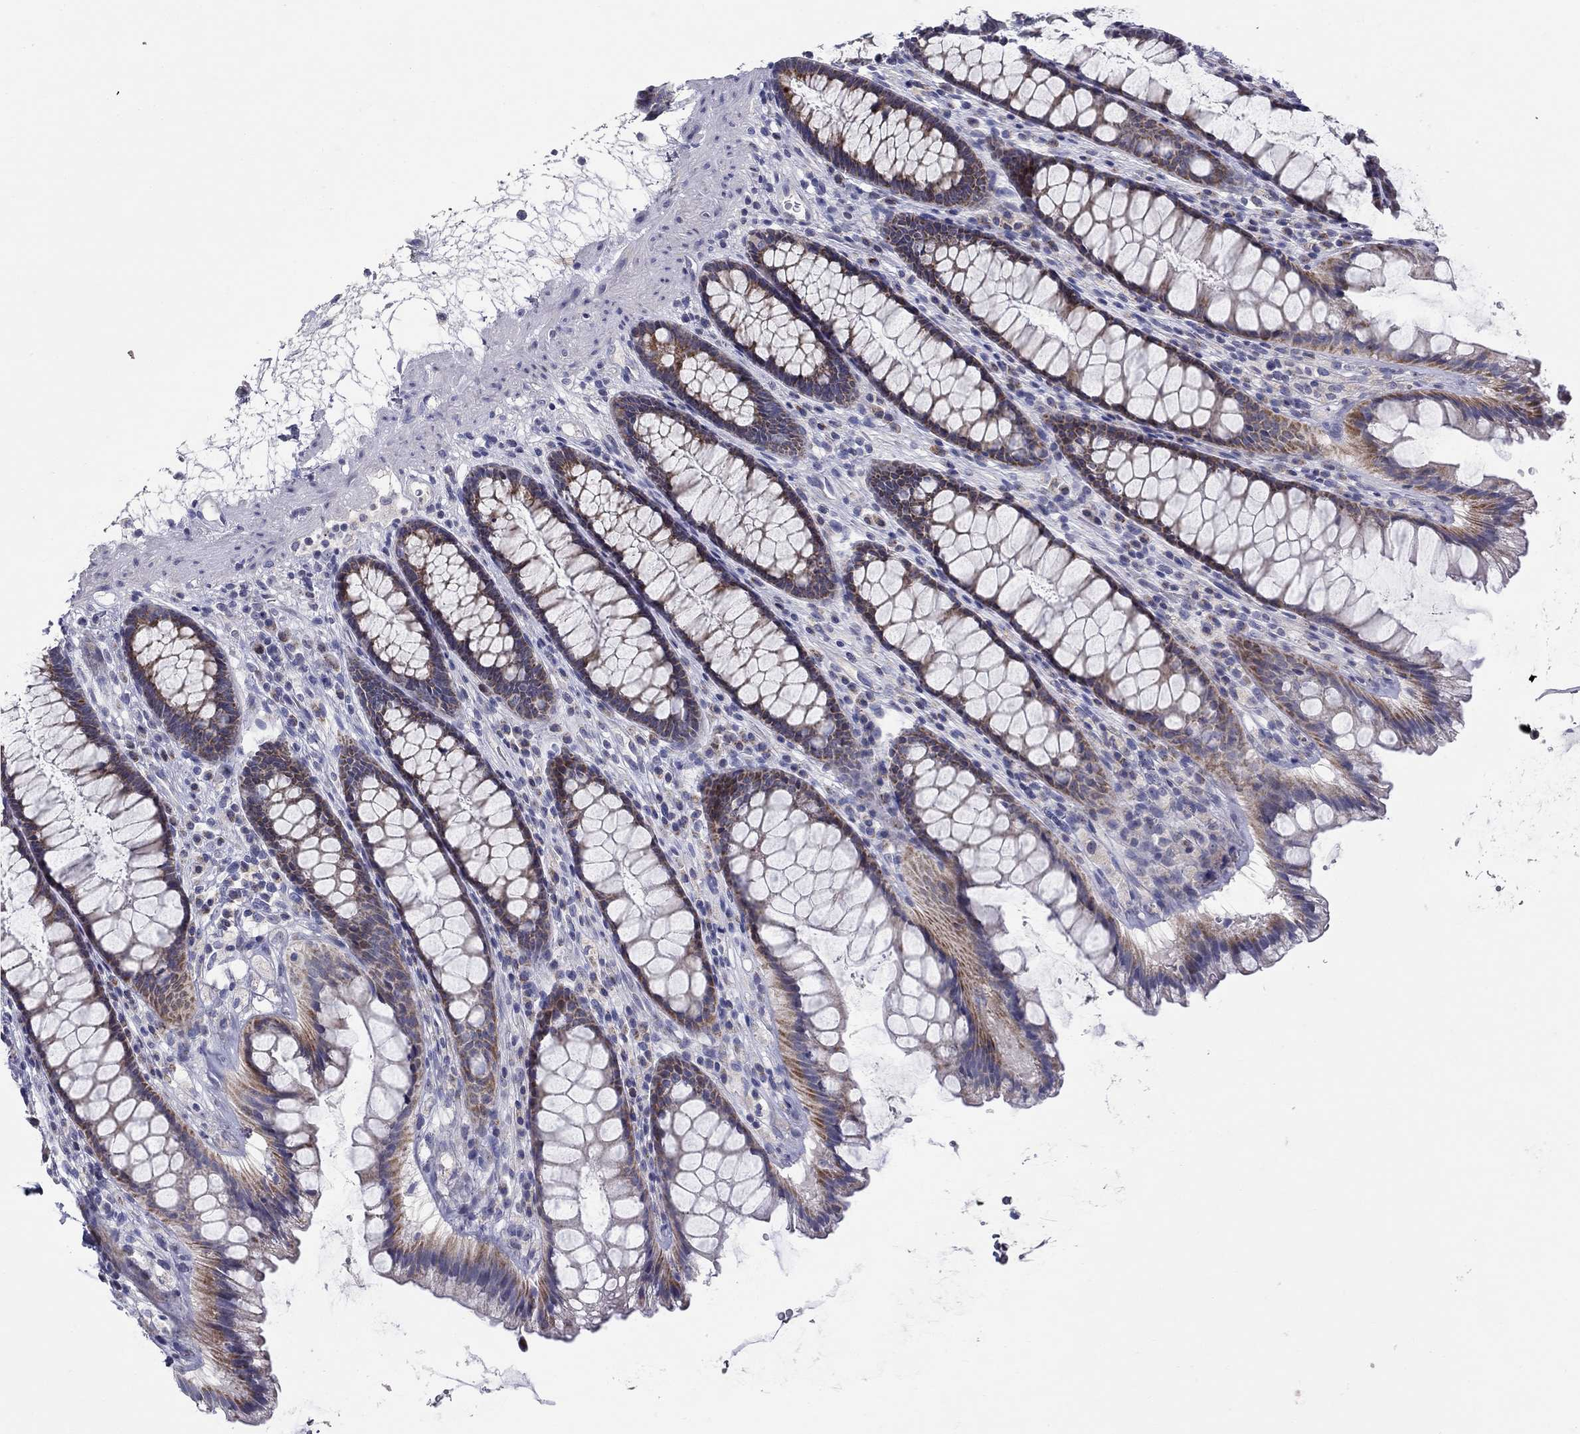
{"staining": {"intensity": "moderate", "quantity": "25%-75%", "location": "cytoplasmic/membranous"}, "tissue": "rectum", "cell_type": "Glandular cells", "image_type": "normal", "snomed": [{"axis": "morphology", "description": "Normal tissue, NOS"}, {"axis": "topography", "description": "Rectum"}], "caption": "Approximately 25%-75% of glandular cells in benign human rectum exhibit moderate cytoplasmic/membranous protein positivity as visualized by brown immunohistochemical staining.", "gene": "HMX2", "patient": {"sex": "male", "age": 72}}